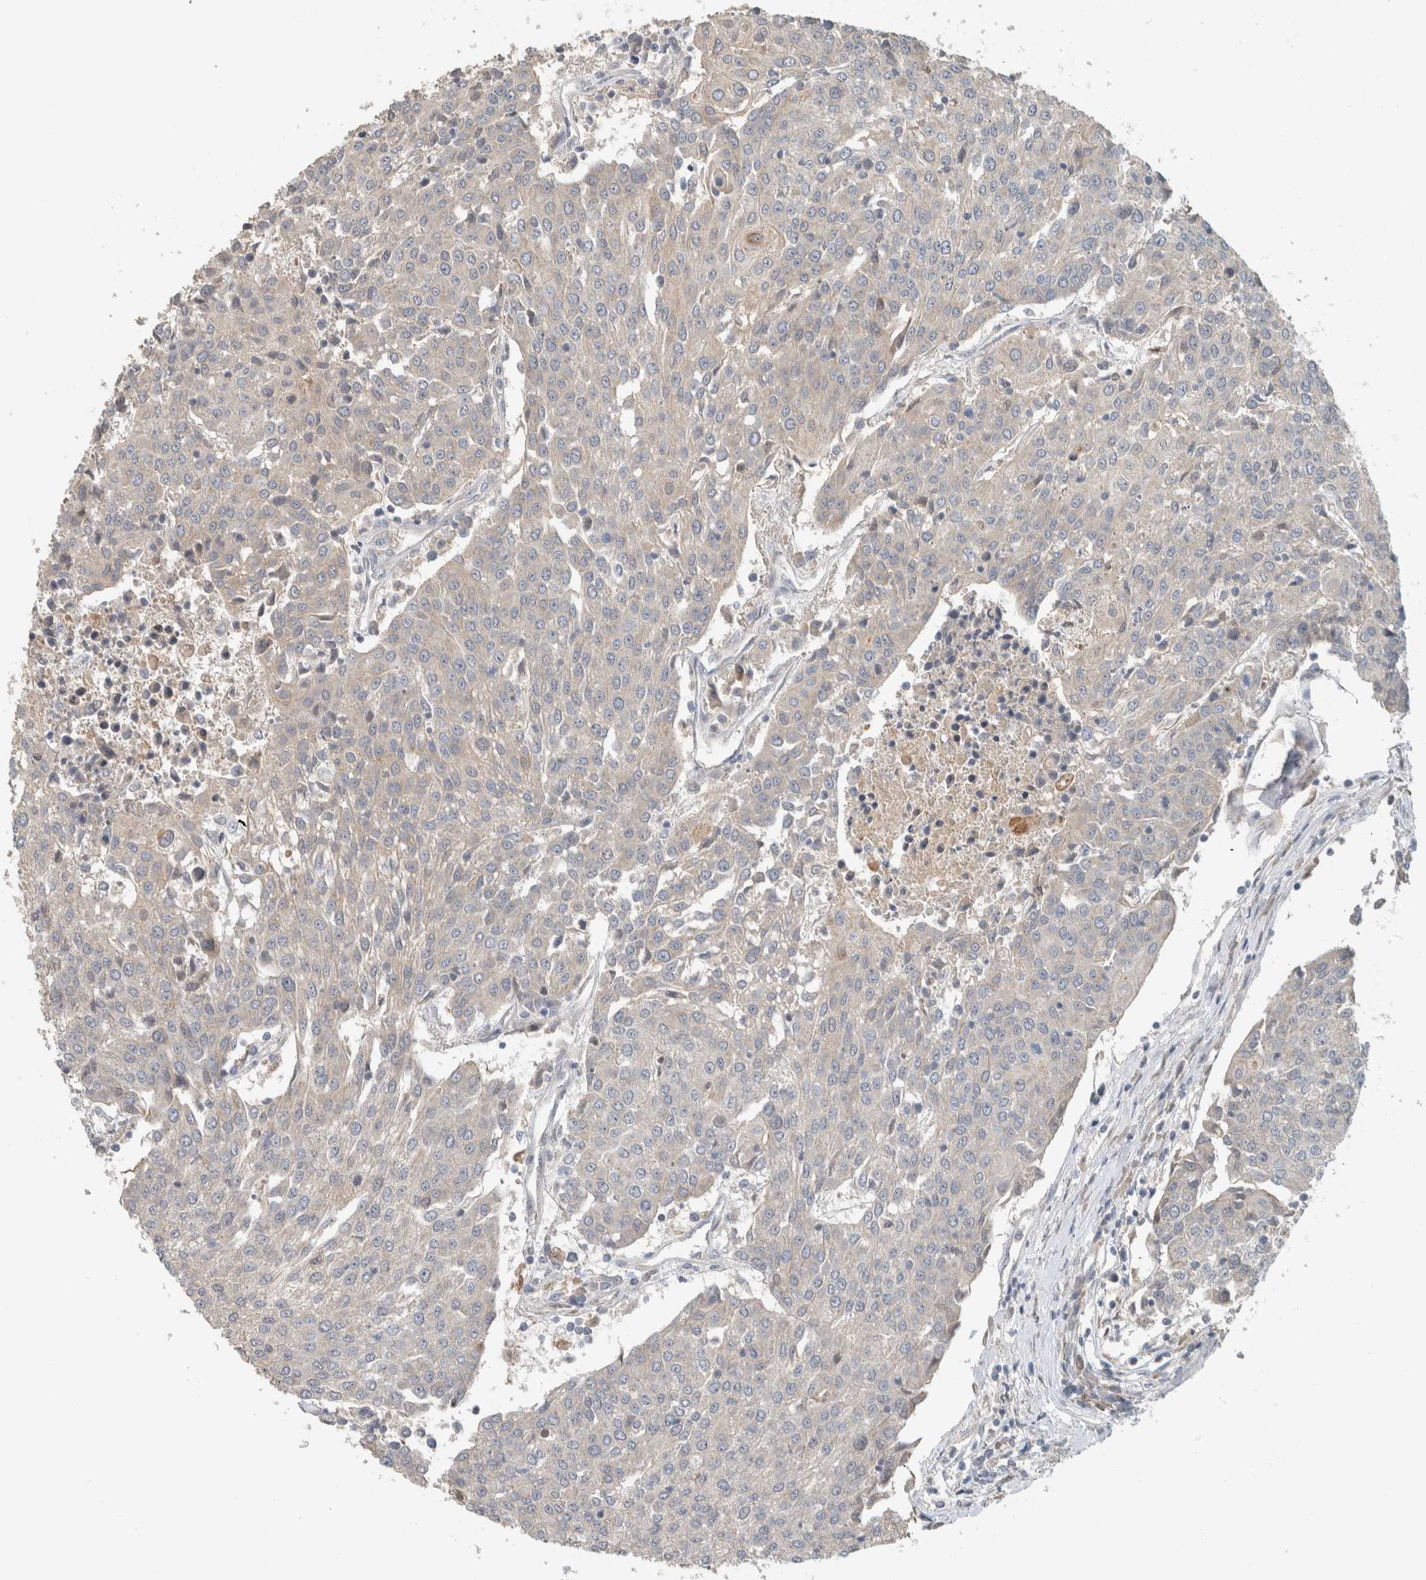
{"staining": {"intensity": "negative", "quantity": "none", "location": "none"}, "tissue": "urothelial cancer", "cell_type": "Tumor cells", "image_type": "cancer", "snomed": [{"axis": "morphology", "description": "Urothelial carcinoma, High grade"}, {"axis": "topography", "description": "Urinary bladder"}], "caption": "Immunohistochemical staining of human high-grade urothelial carcinoma demonstrates no significant staining in tumor cells.", "gene": "ERCC6L2", "patient": {"sex": "female", "age": 85}}